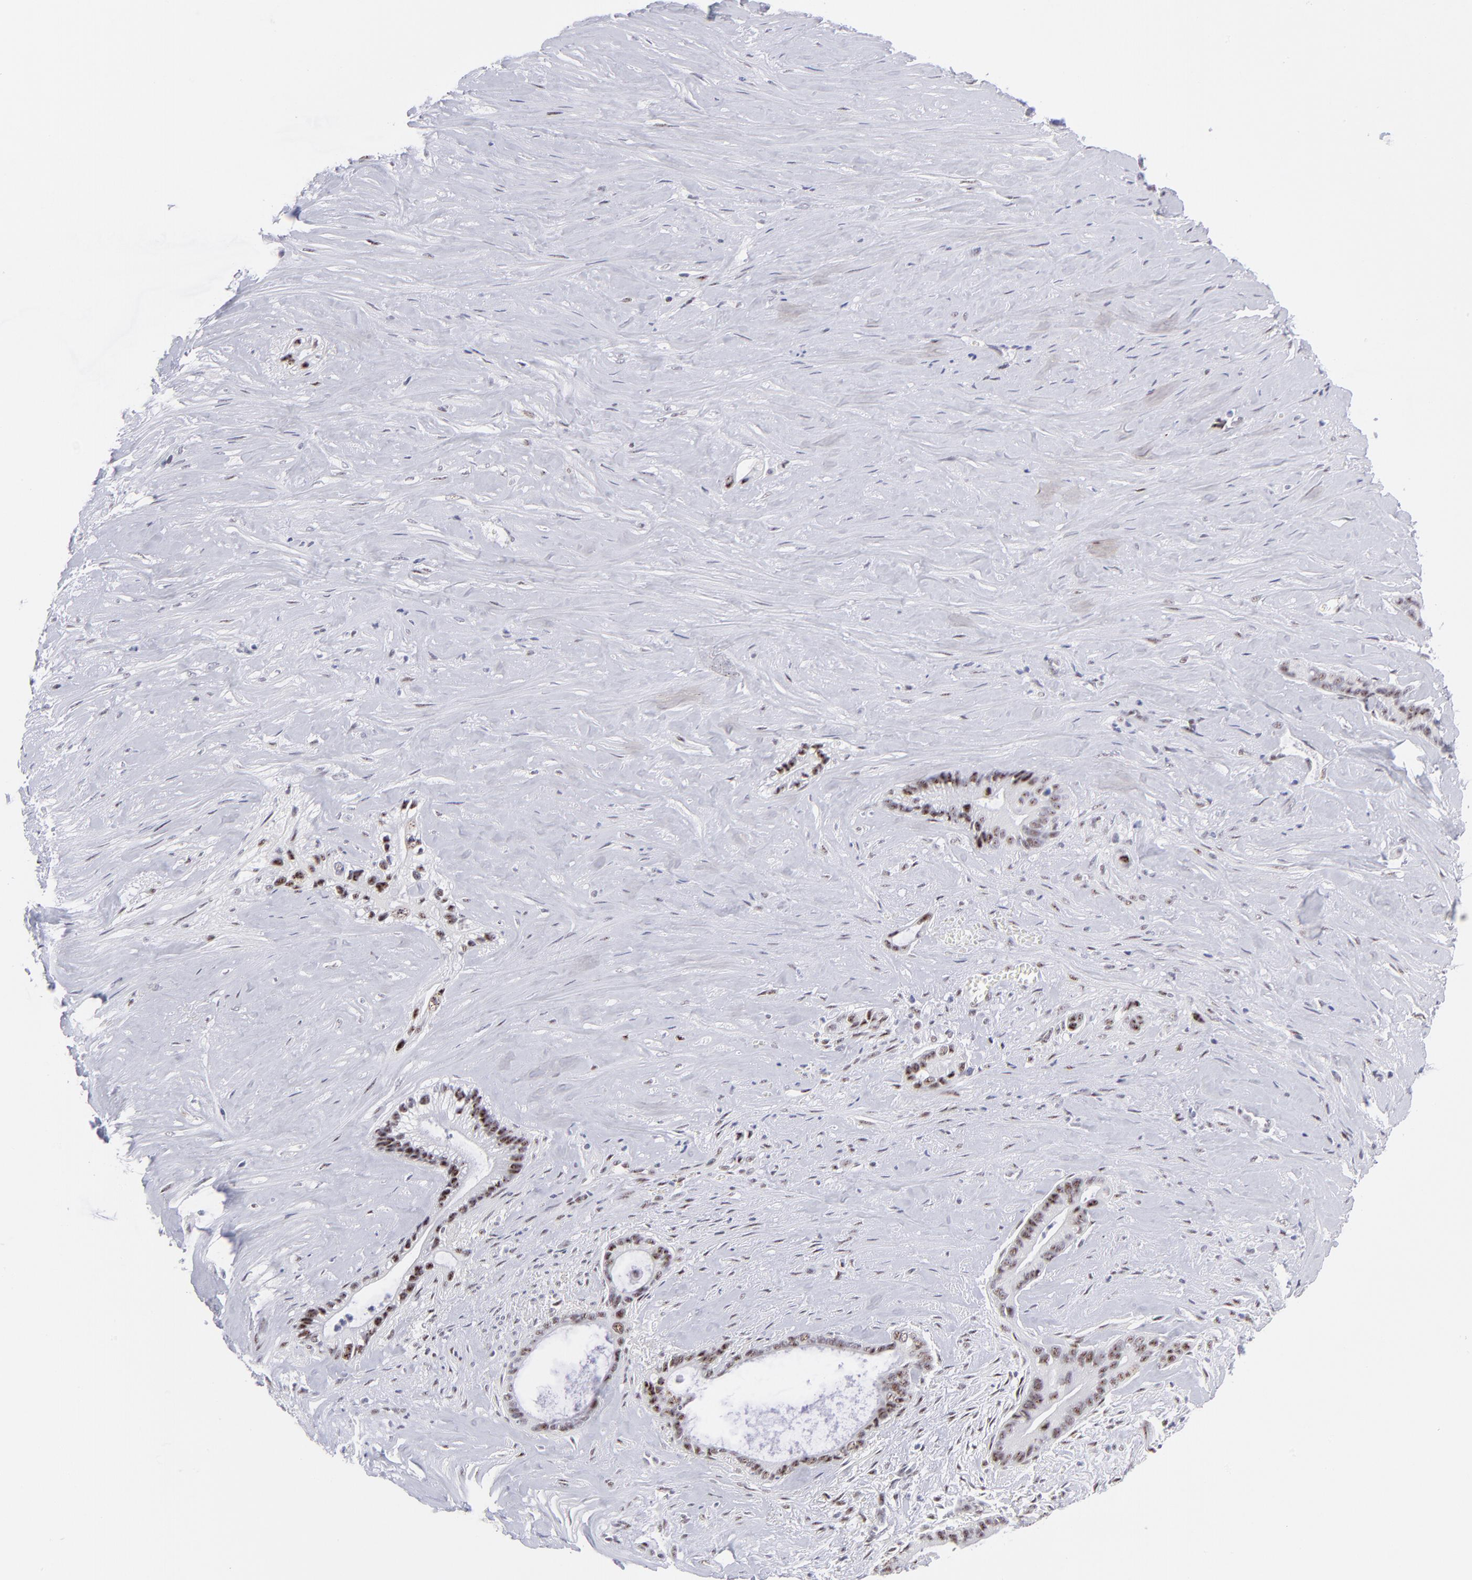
{"staining": {"intensity": "moderate", "quantity": ">75%", "location": "nuclear"}, "tissue": "liver cancer", "cell_type": "Tumor cells", "image_type": "cancer", "snomed": [{"axis": "morphology", "description": "Cholangiocarcinoma"}, {"axis": "topography", "description": "Liver"}], "caption": "The immunohistochemical stain shows moderate nuclear expression in tumor cells of liver cancer tissue.", "gene": "CDC25C", "patient": {"sex": "female", "age": 55}}